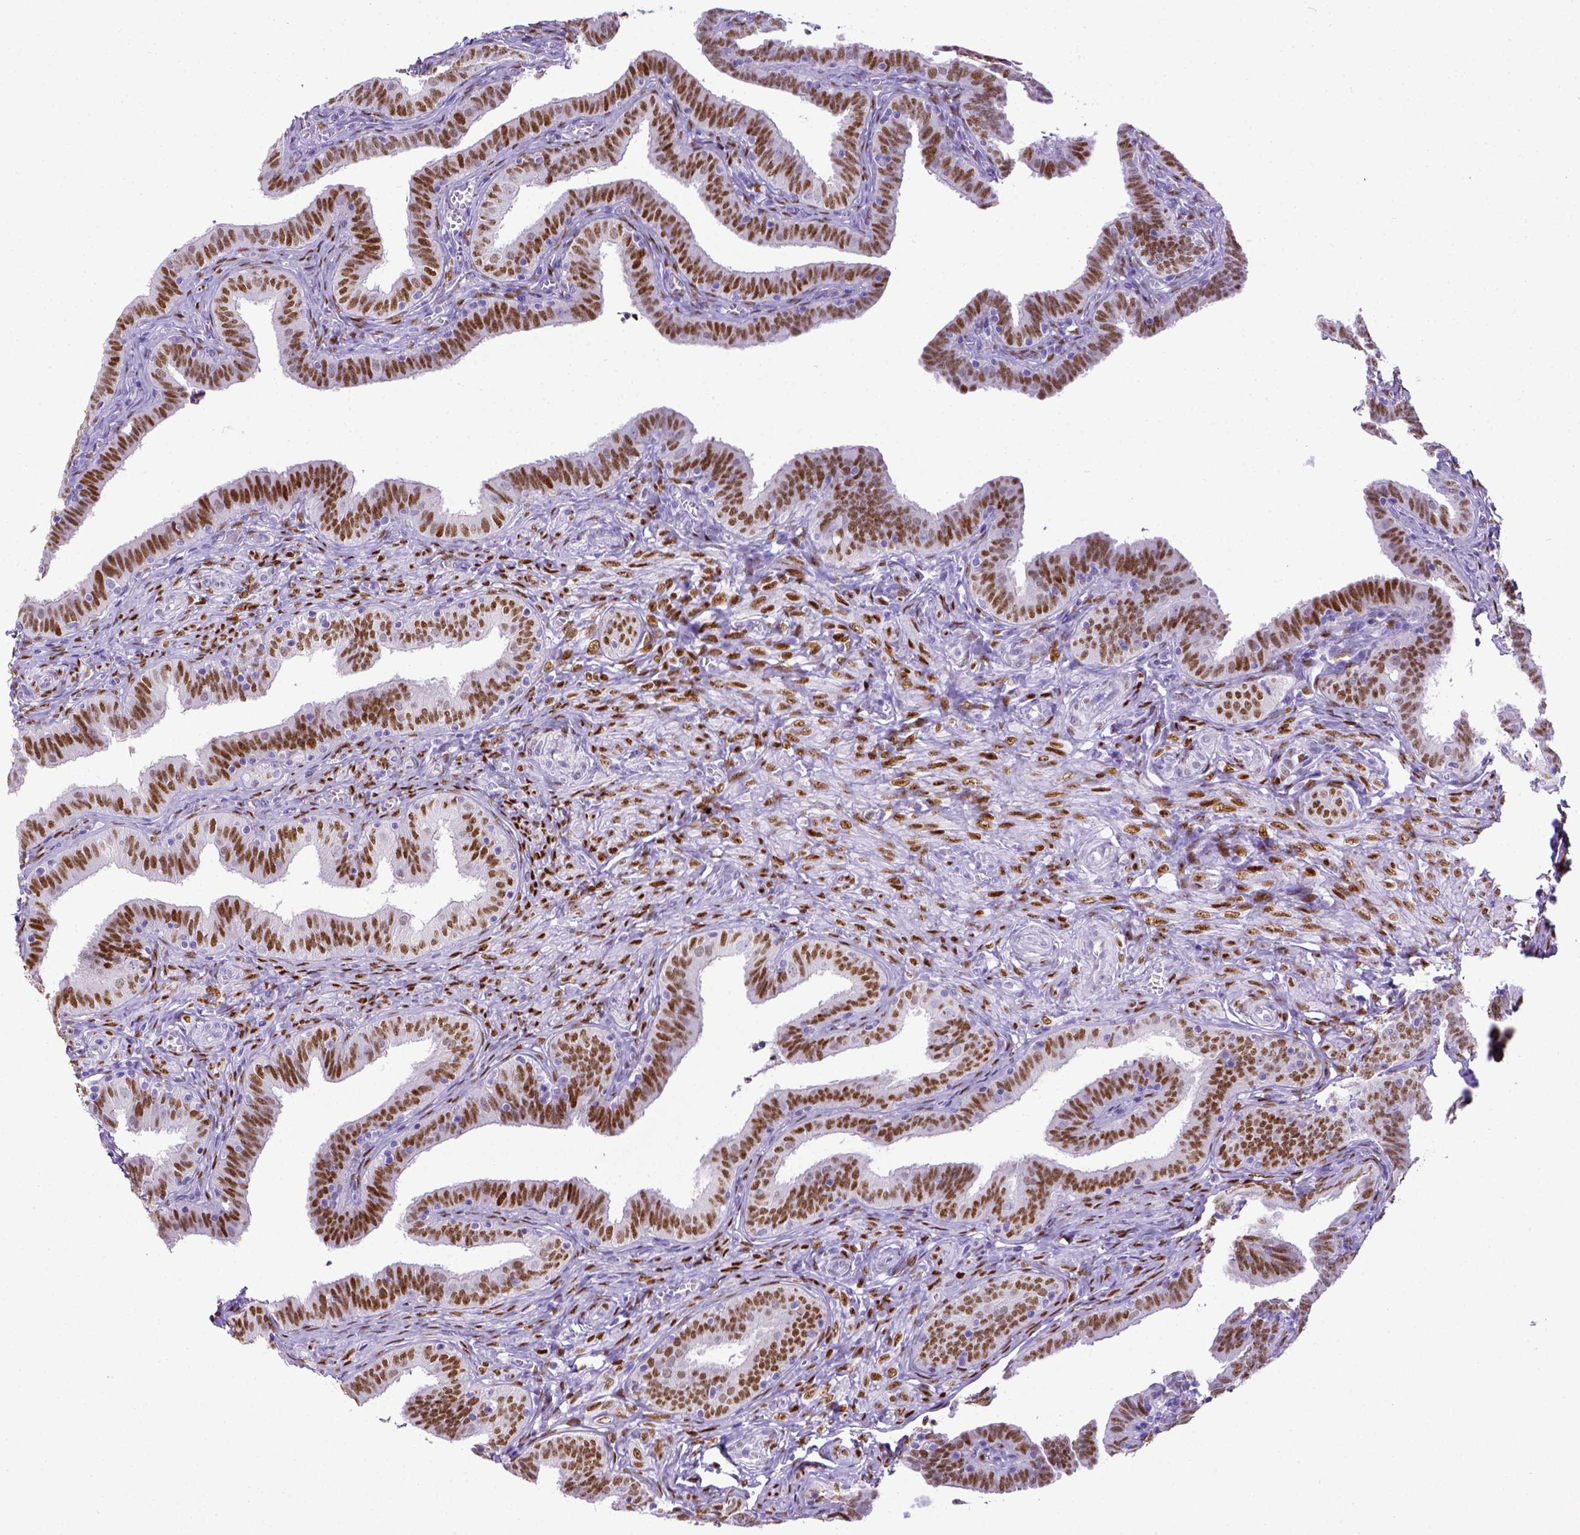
{"staining": {"intensity": "moderate", "quantity": "25%-75%", "location": "nuclear"}, "tissue": "fallopian tube", "cell_type": "Glandular cells", "image_type": "normal", "snomed": [{"axis": "morphology", "description": "Normal tissue, NOS"}, {"axis": "topography", "description": "Fallopian tube"}], "caption": "Immunohistochemical staining of benign human fallopian tube displays 25%-75% levels of moderate nuclear protein positivity in about 25%-75% of glandular cells.", "gene": "ESR1", "patient": {"sex": "female", "age": 25}}